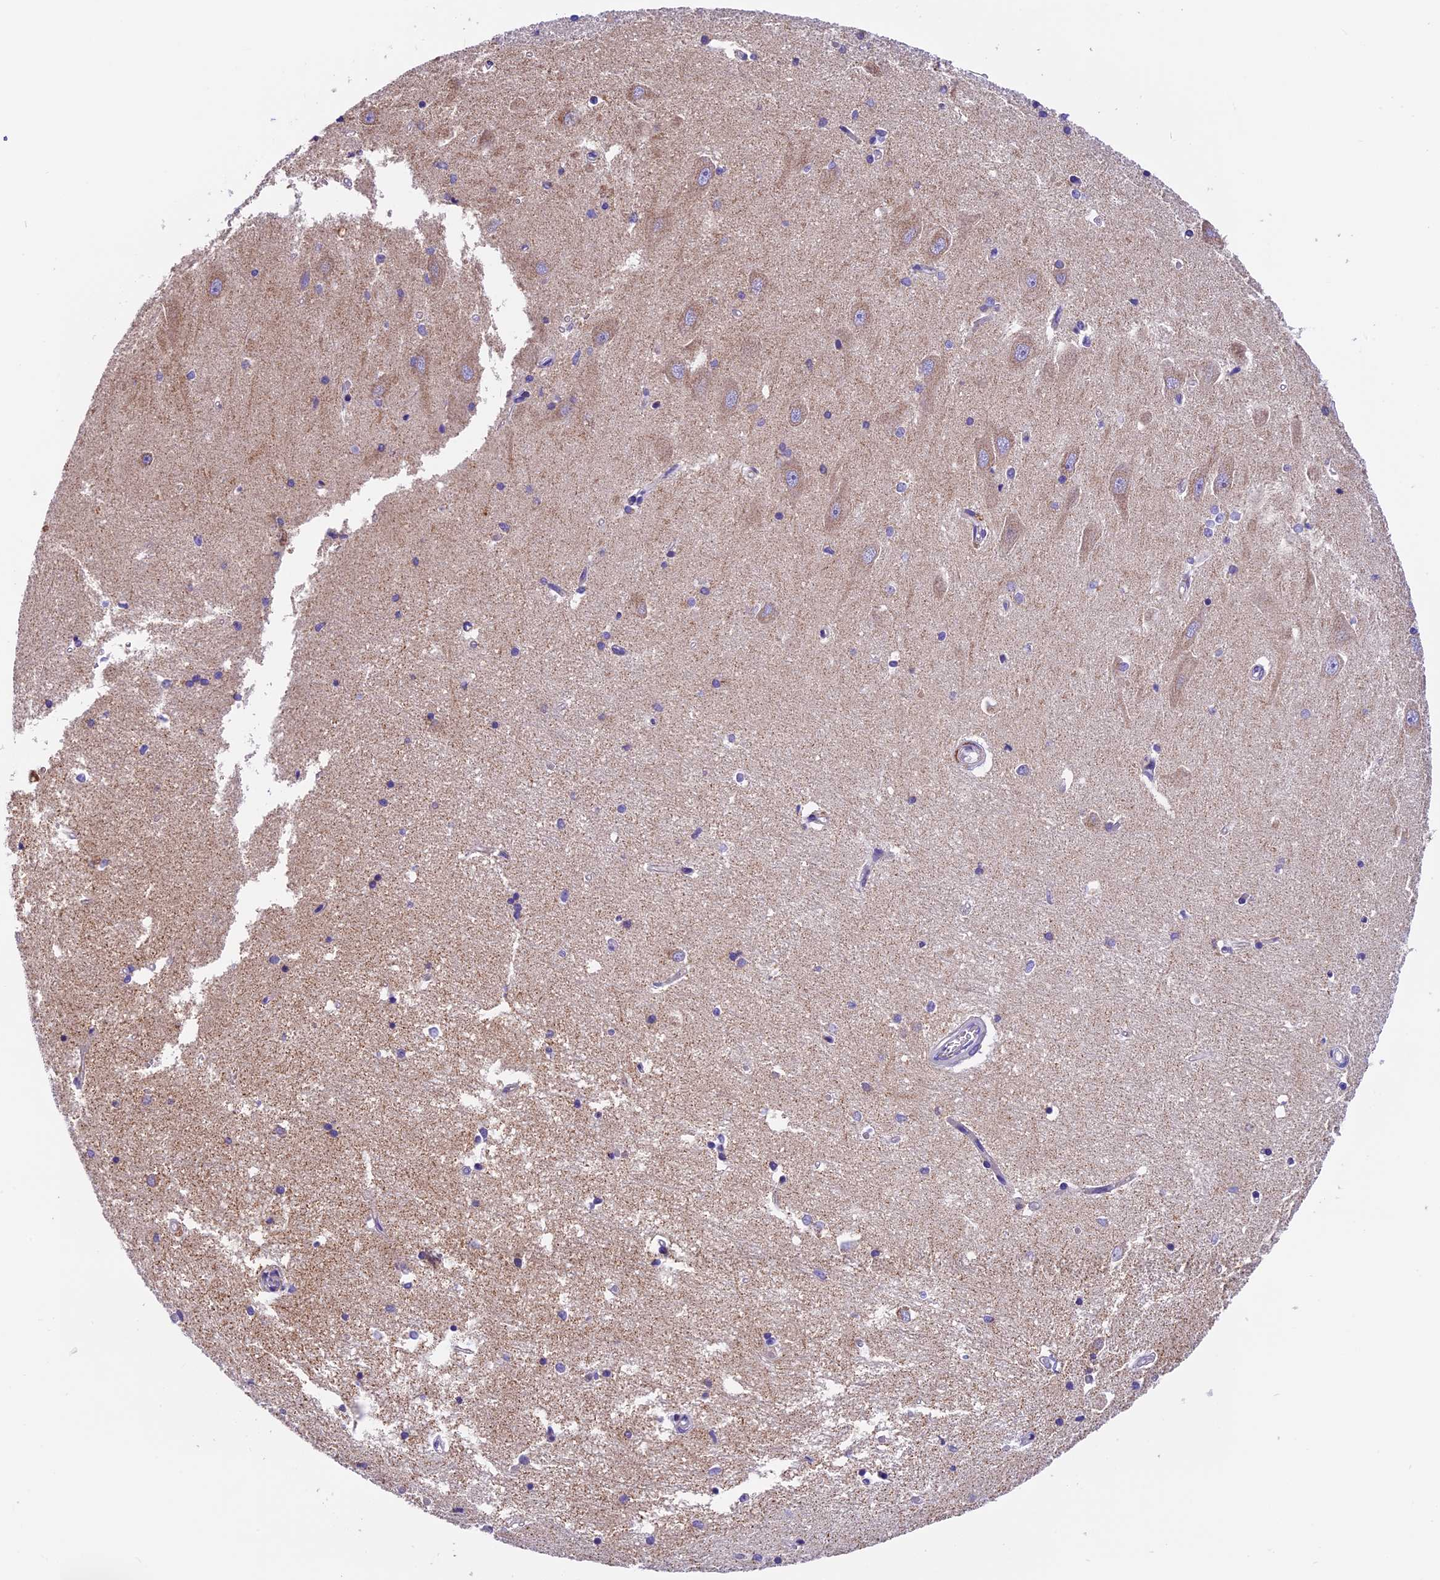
{"staining": {"intensity": "weak", "quantity": "<25%", "location": "cytoplasmic/membranous"}, "tissue": "hippocampus", "cell_type": "Glial cells", "image_type": "normal", "snomed": [{"axis": "morphology", "description": "Normal tissue, NOS"}, {"axis": "topography", "description": "Hippocampus"}], "caption": "A histopathology image of hippocampus stained for a protein reveals no brown staining in glial cells. (Stains: DAB (3,3'-diaminobenzidine) IHC with hematoxylin counter stain, Microscopy: brightfield microscopy at high magnification).", "gene": "MGME1", "patient": {"sex": "male", "age": 45}}